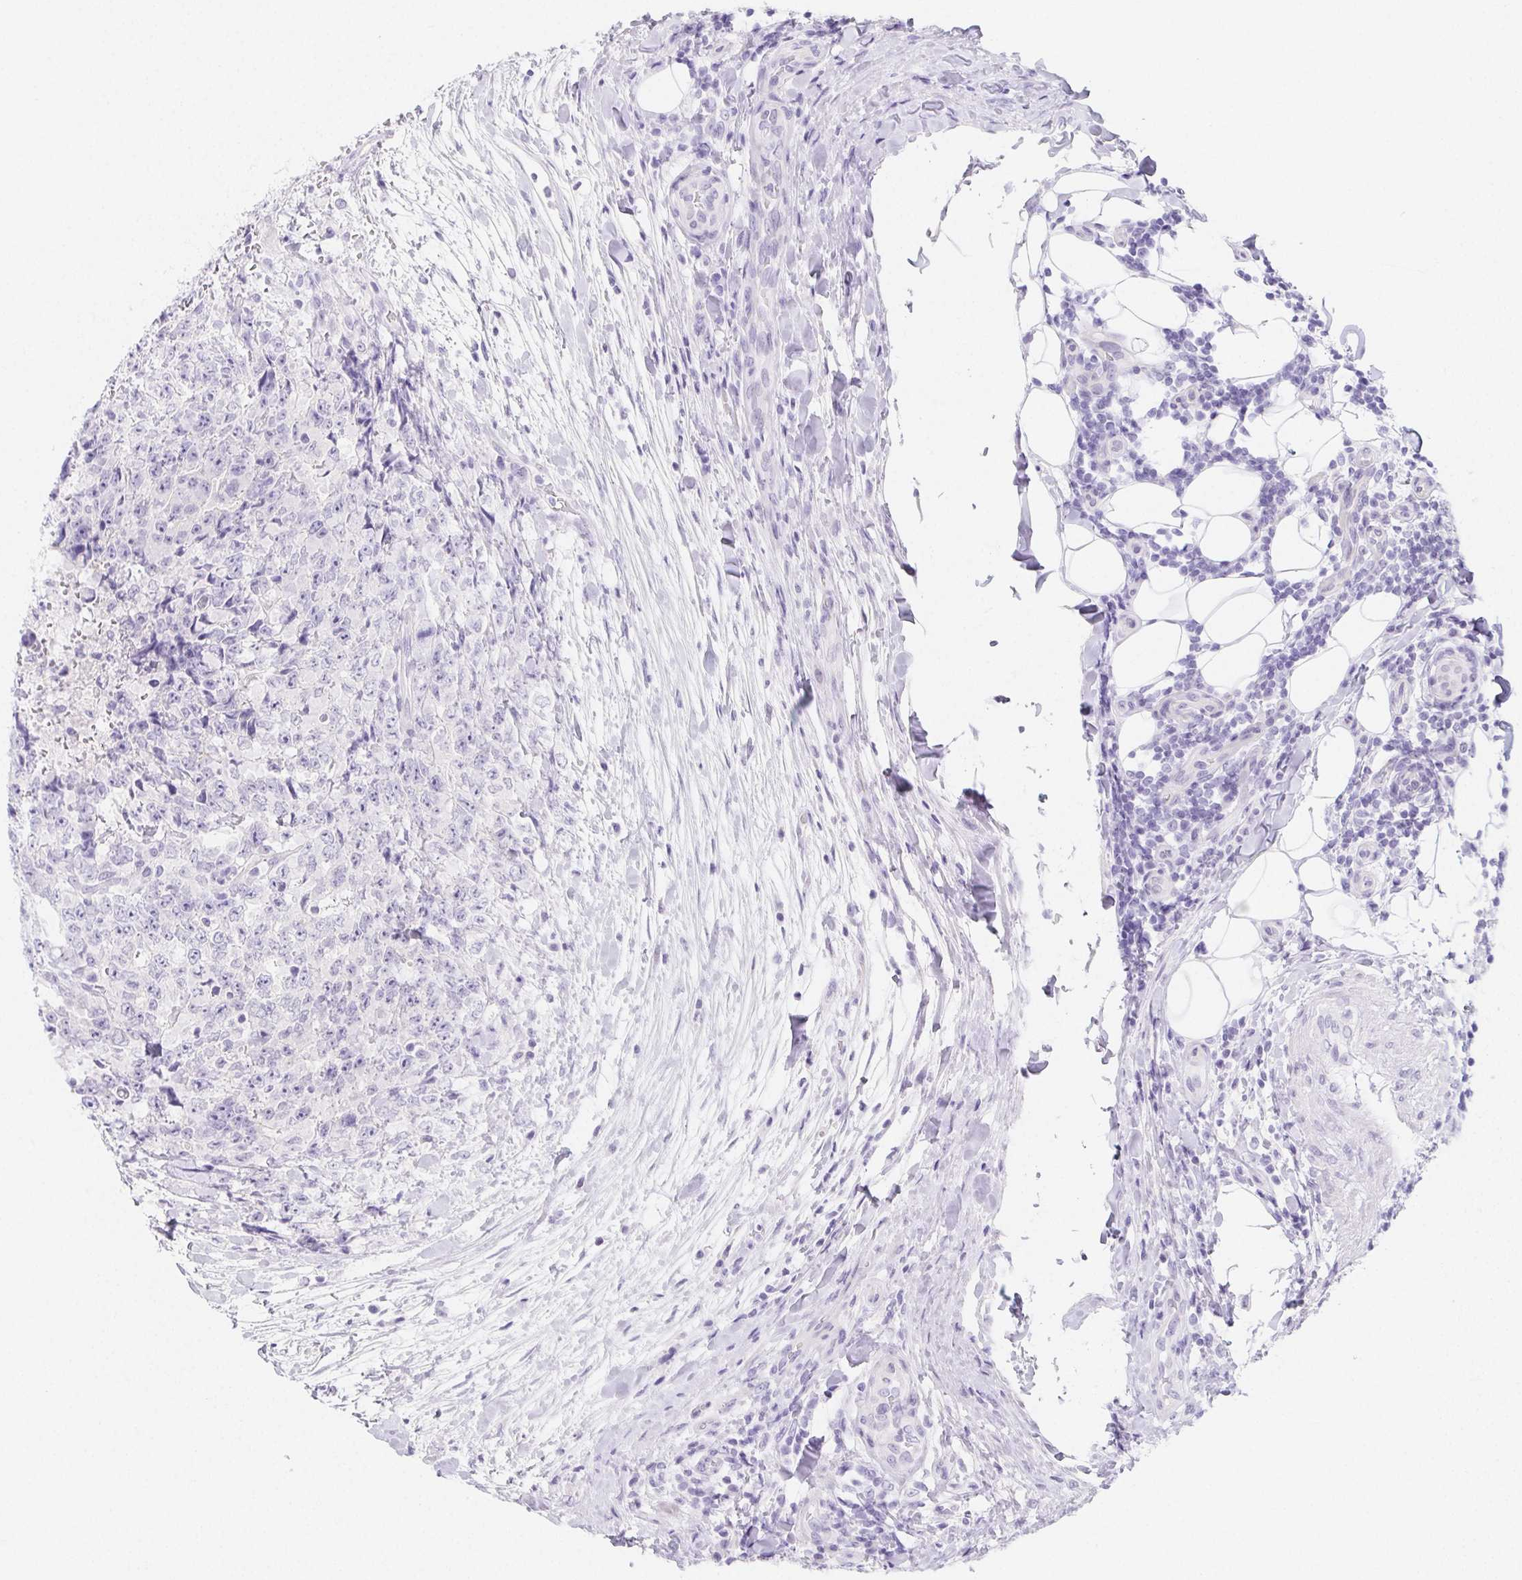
{"staining": {"intensity": "negative", "quantity": "none", "location": "none"}, "tissue": "testis cancer", "cell_type": "Tumor cells", "image_type": "cancer", "snomed": [{"axis": "morphology", "description": "Carcinoma, Embryonal, NOS"}, {"axis": "topography", "description": "Testis"}], "caption": "This is an immunohistochemistry image of human testis embryonal carcinoma. There is no expression in tumor cells.", "gene": "ZBBX", "patient": {"sex": "male", "age": 24}}